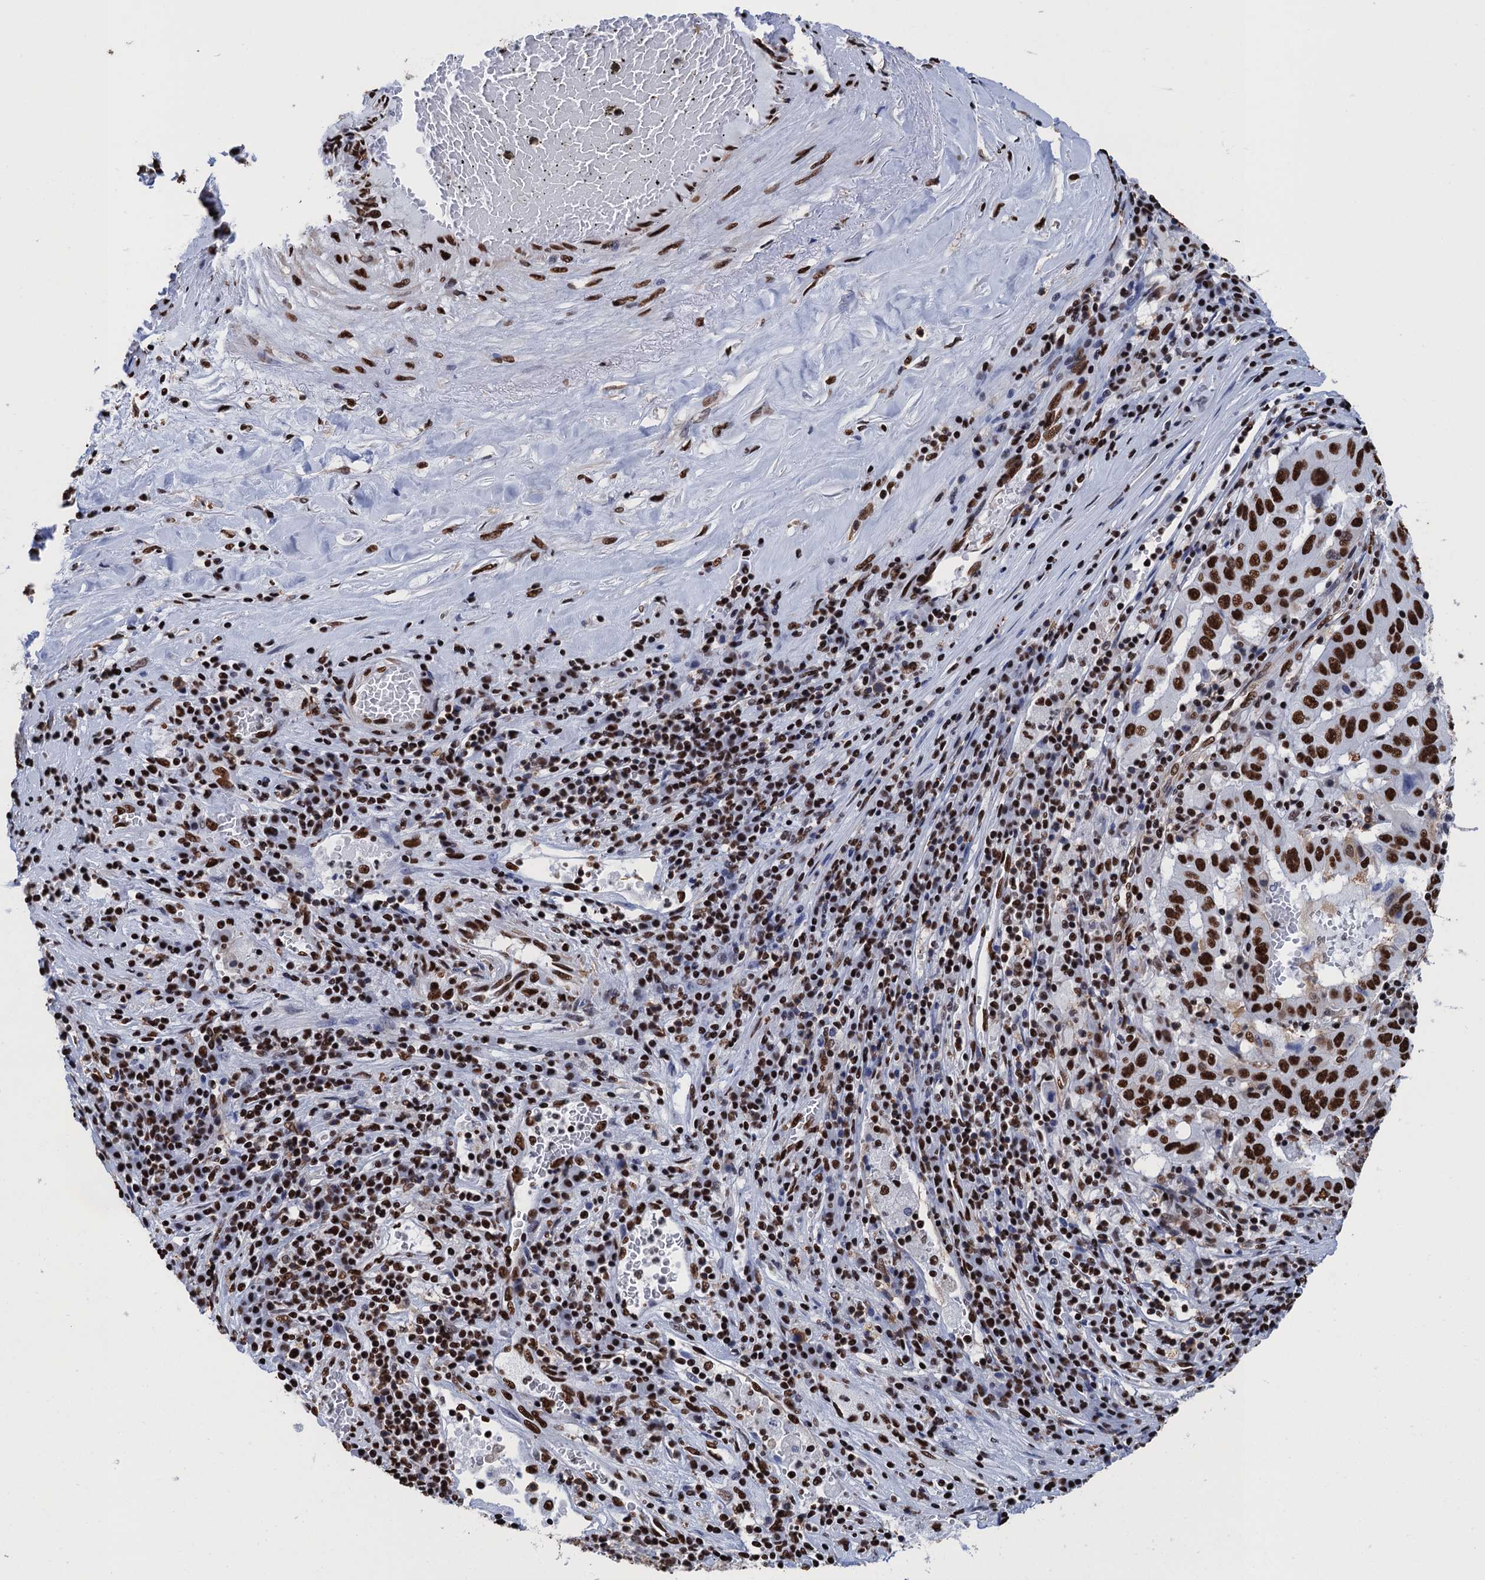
{"staining": {"intensity": "strong", "quantity": ">75%", "location": "nuclear"}, "tissue": "pancreatic cancer", "cell_type": "Tumor cells", "image_type": "cancer", "snomed": [{"axis": "morphology", "description": "Adenocarcinoma, NOS"}, {"axis": "topography", "description": "Pancreas"}], "caption": "The histopathology image shows a brown stain indicating the presence of a protein in the nuclear of tumor cells in pancreatic cancer. (IHC, brightfield microscopy, high magnification).", "gene": "UBA2", "patient": {"sex": "male", "age": 63}}